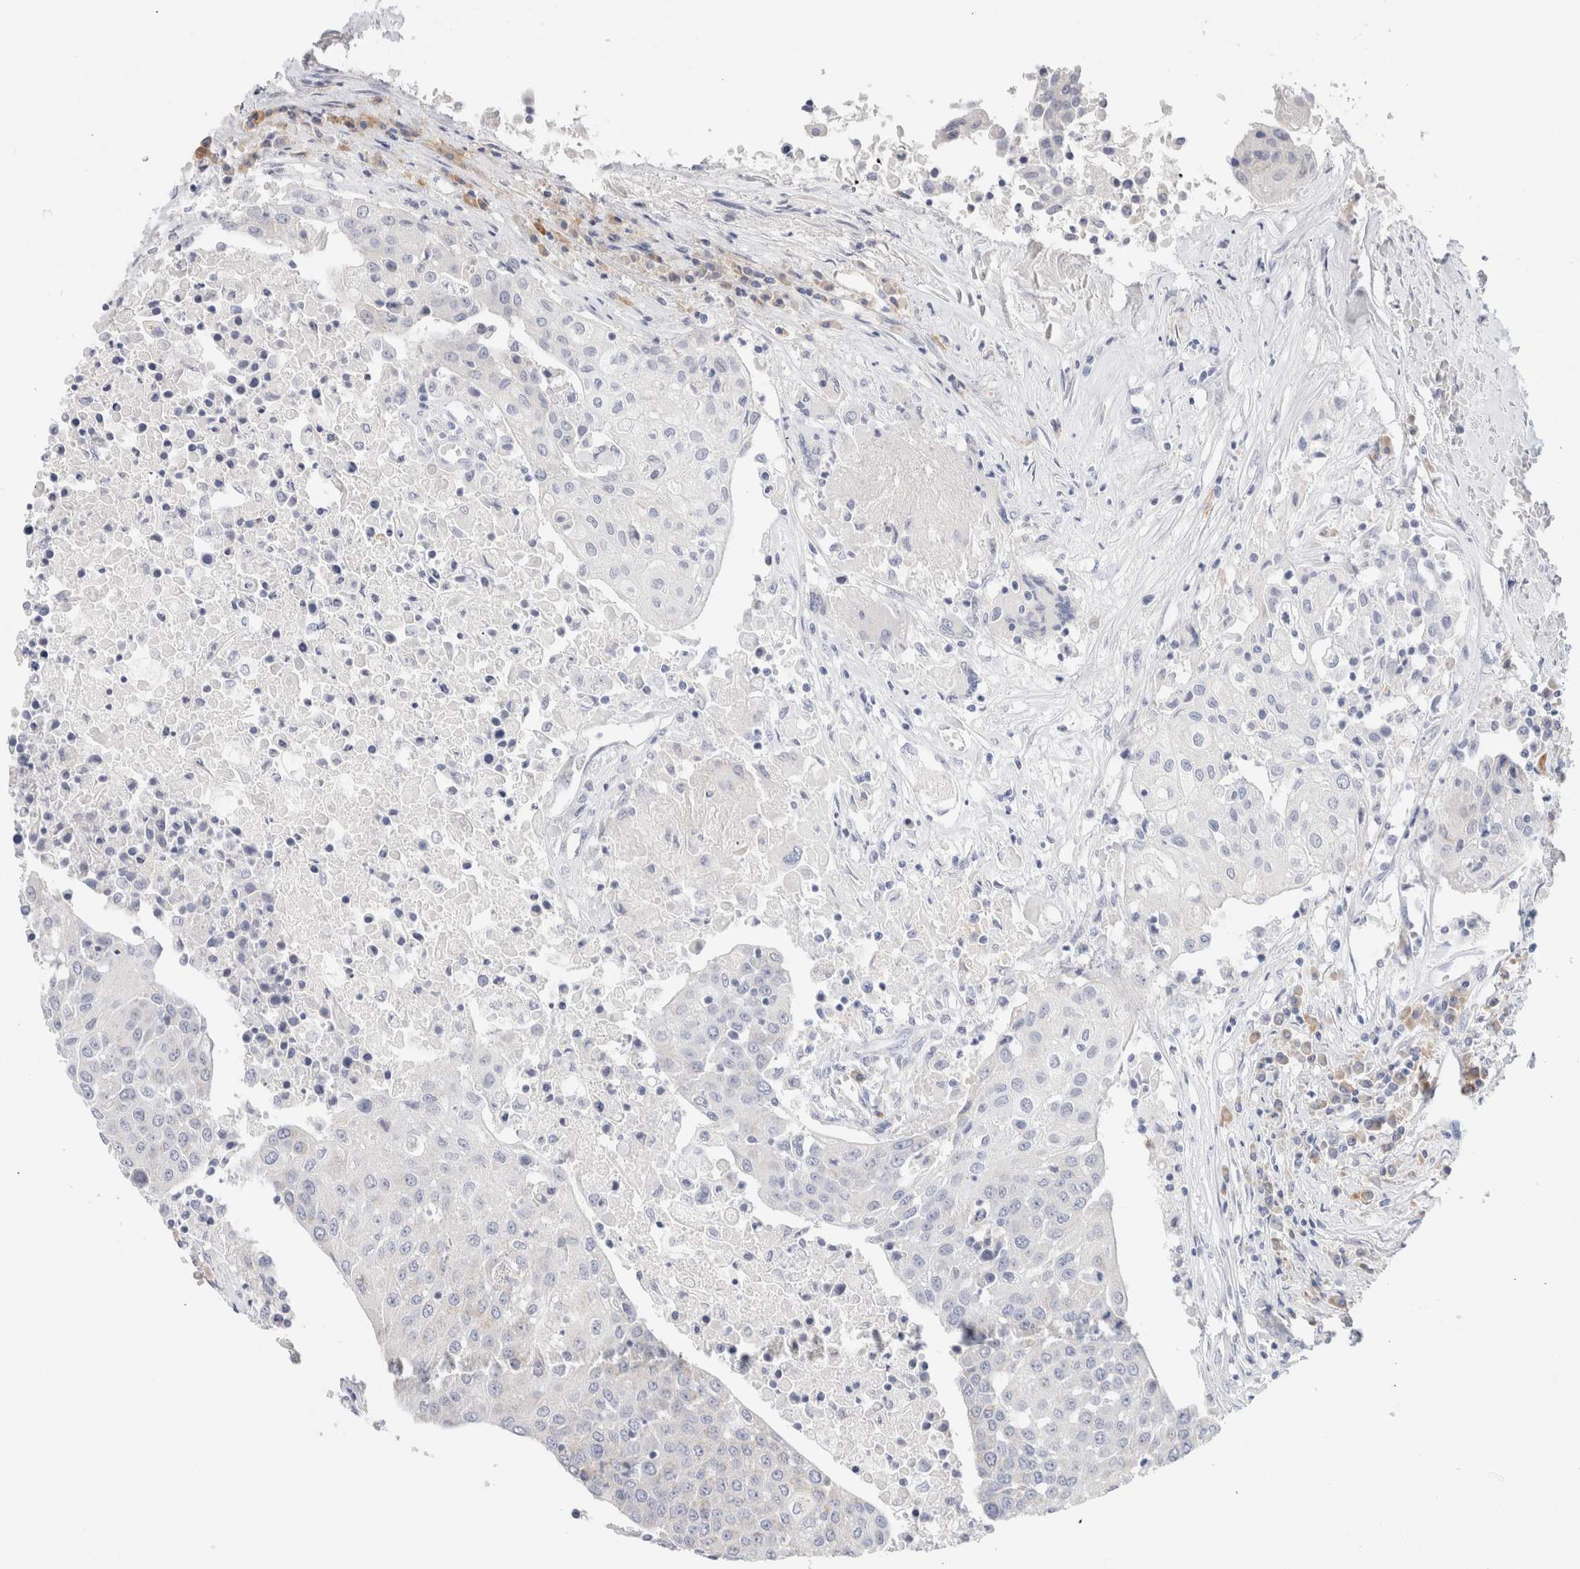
{"staining": {"intensity": "negative", "quantity": "none", "location": "none"}, "tissue": "urothelial cancer", "cell_type": "Tumor cells", "image_type": "cancer", "snomed": [{"axis": "morphology", "description": "Urothelial carcinoma, High grade"}, {"axis": "topography", "description": "Urinary bladder"}], "caption": "Immunohistochemistry (IHC) histopathology image of neoplastic tissue: human urothelial cancer stained with DAB (3,3'-diaminobenzidine) reveals no significant protein expression in tumor cells. The staining is performed using DAB brown chromogen with nuclei counter-stained in using hematoxylin.", "gene": "GADD45G", "patient": {"sex": "female", "age": 85}}